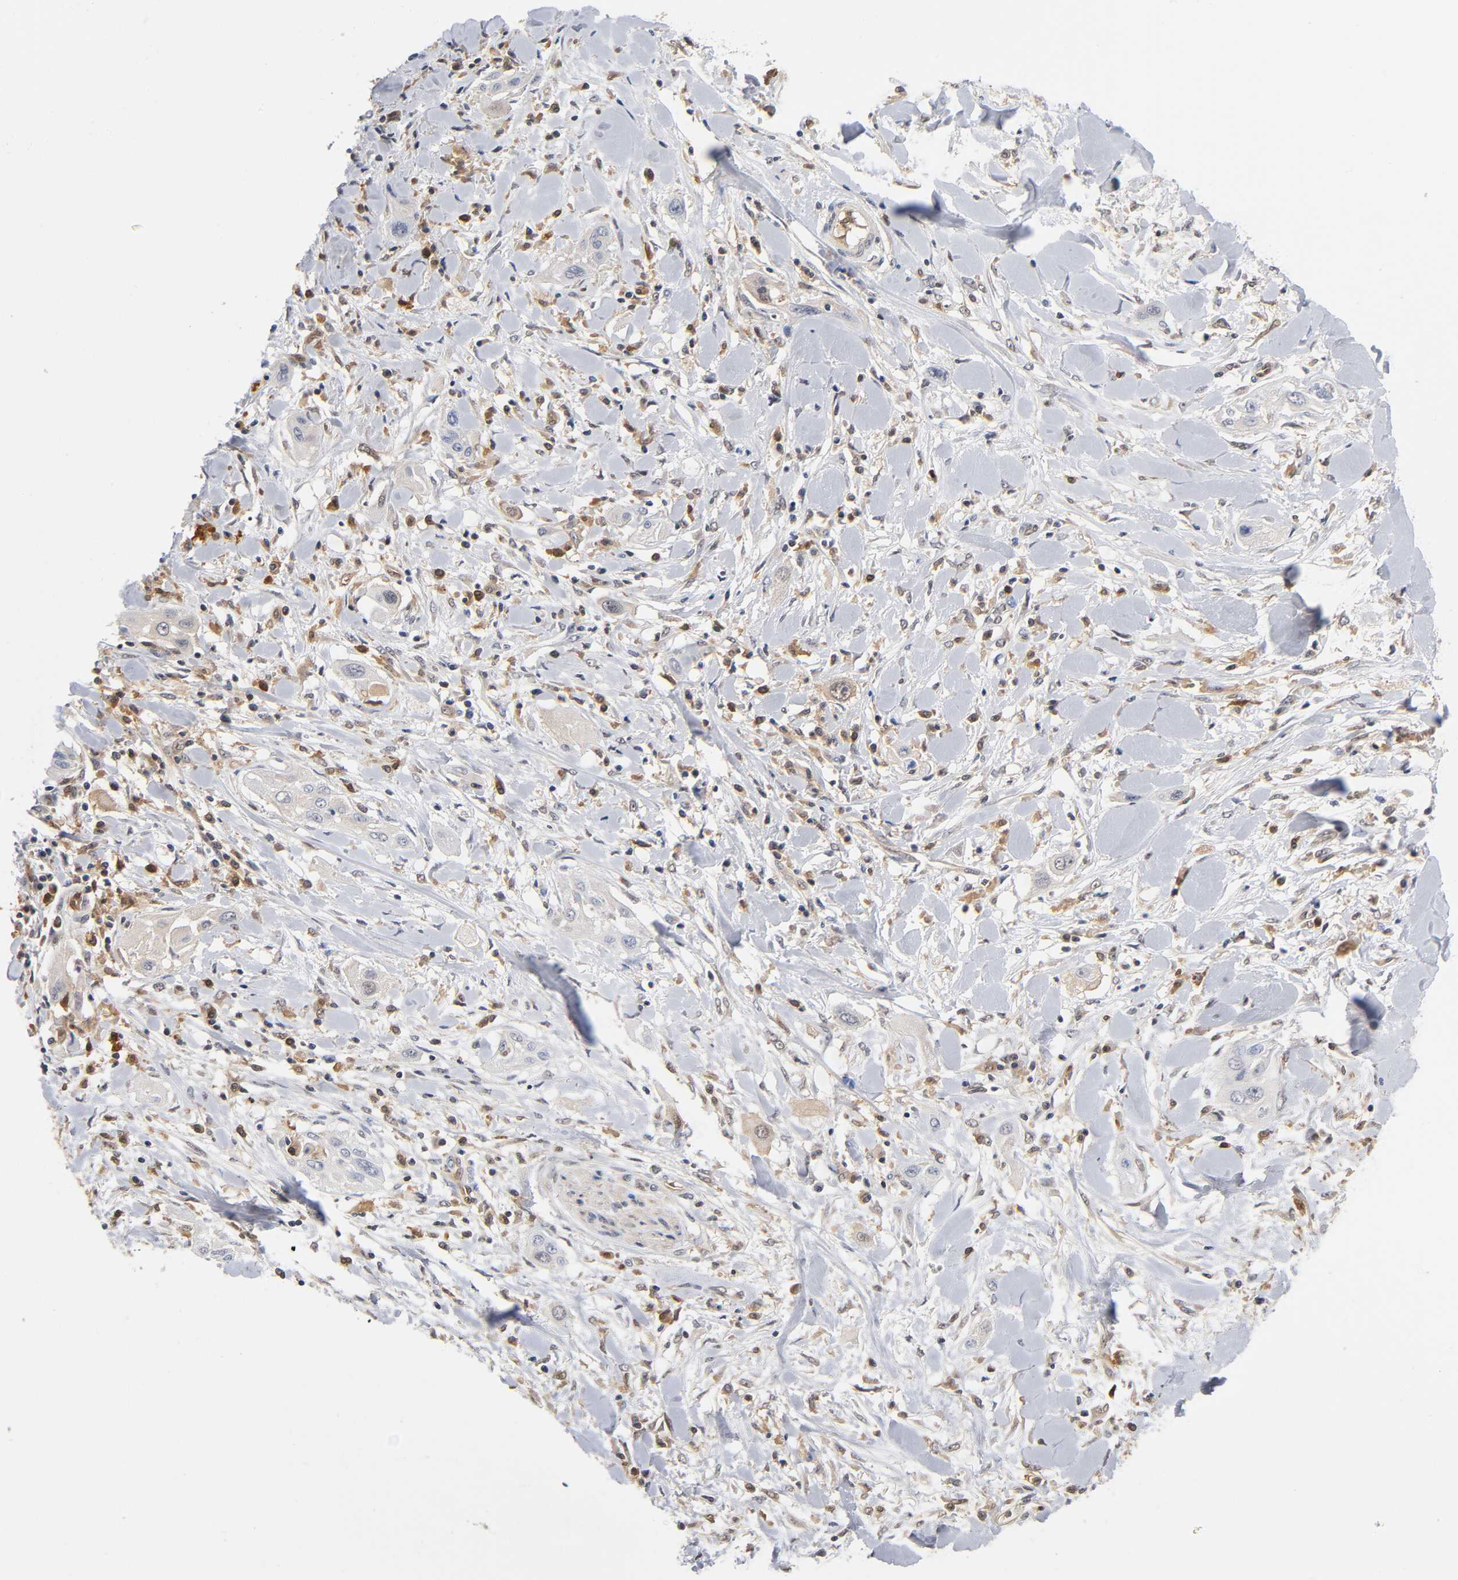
{"staining": {"intensity": "weak", "quantity": "<25%", "location": "cytoplasmic/membranous"}, "tissue": "lung cancer", "cell_type": "Tumor cells", "image_type": "cancer", "snomed": [{"axis": "morphology", "description": "Squamous cell carcinoma, NOS"}, {"axis": "topography", "description": "Lung"}], "caption": "A high-resolution micrograph shows immunohistochemistry staining of squamous cell carcinoma (lung), which shows no significant staining in tumor cells.", "gene": "DFFB", "patient": {"sex": "female", "age": 47}}